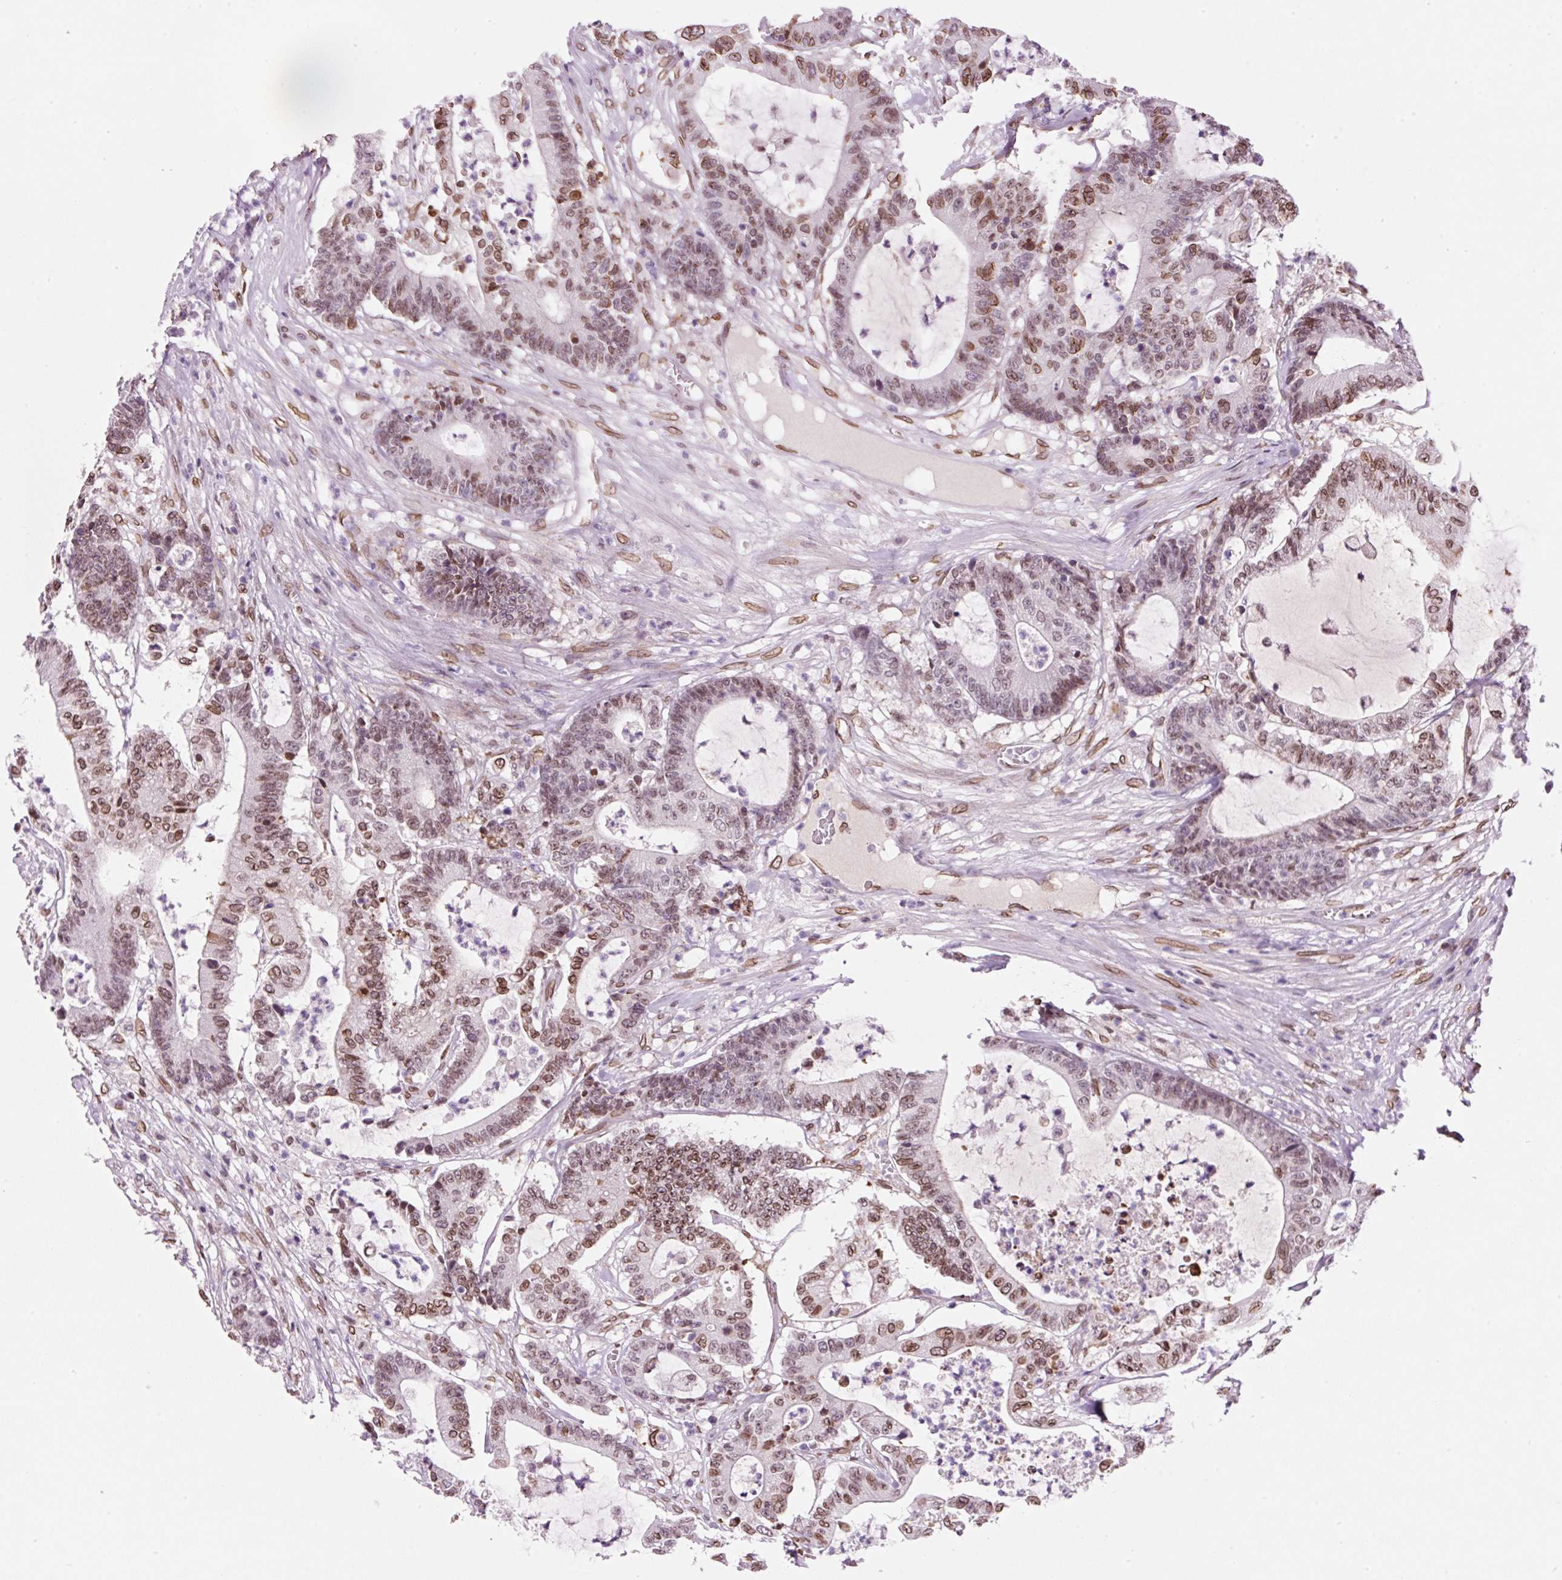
{"staining": {"intensity": "moderate", "quantity": ">75%", "location": "cytoplasmic/membranous,nuclear"}, "tissue": "colorectal cancer", "cell_type": "Tumor cells", "image_type": "cancer", "snomed": [{"axis": "morphology", "description": "Adenocarcinoma, NOS"}, {"axis": "topography", "description": "Colon"}], "caption": "Brown immunohistochemical staining in human colorectal cancer (adenocarcinoma) demonstrates moderate cytoplasmic/membranous and nuclear positivity in approximately >75% of tumor cells. (Stains: DAB (3,3'-diaminobenzidine) in brown, nuclei in blue, Microscopy: brightfield microscopy at high magnification).", "gene": "ZNF224", "patient": {"sex": "female", "age": 84}}